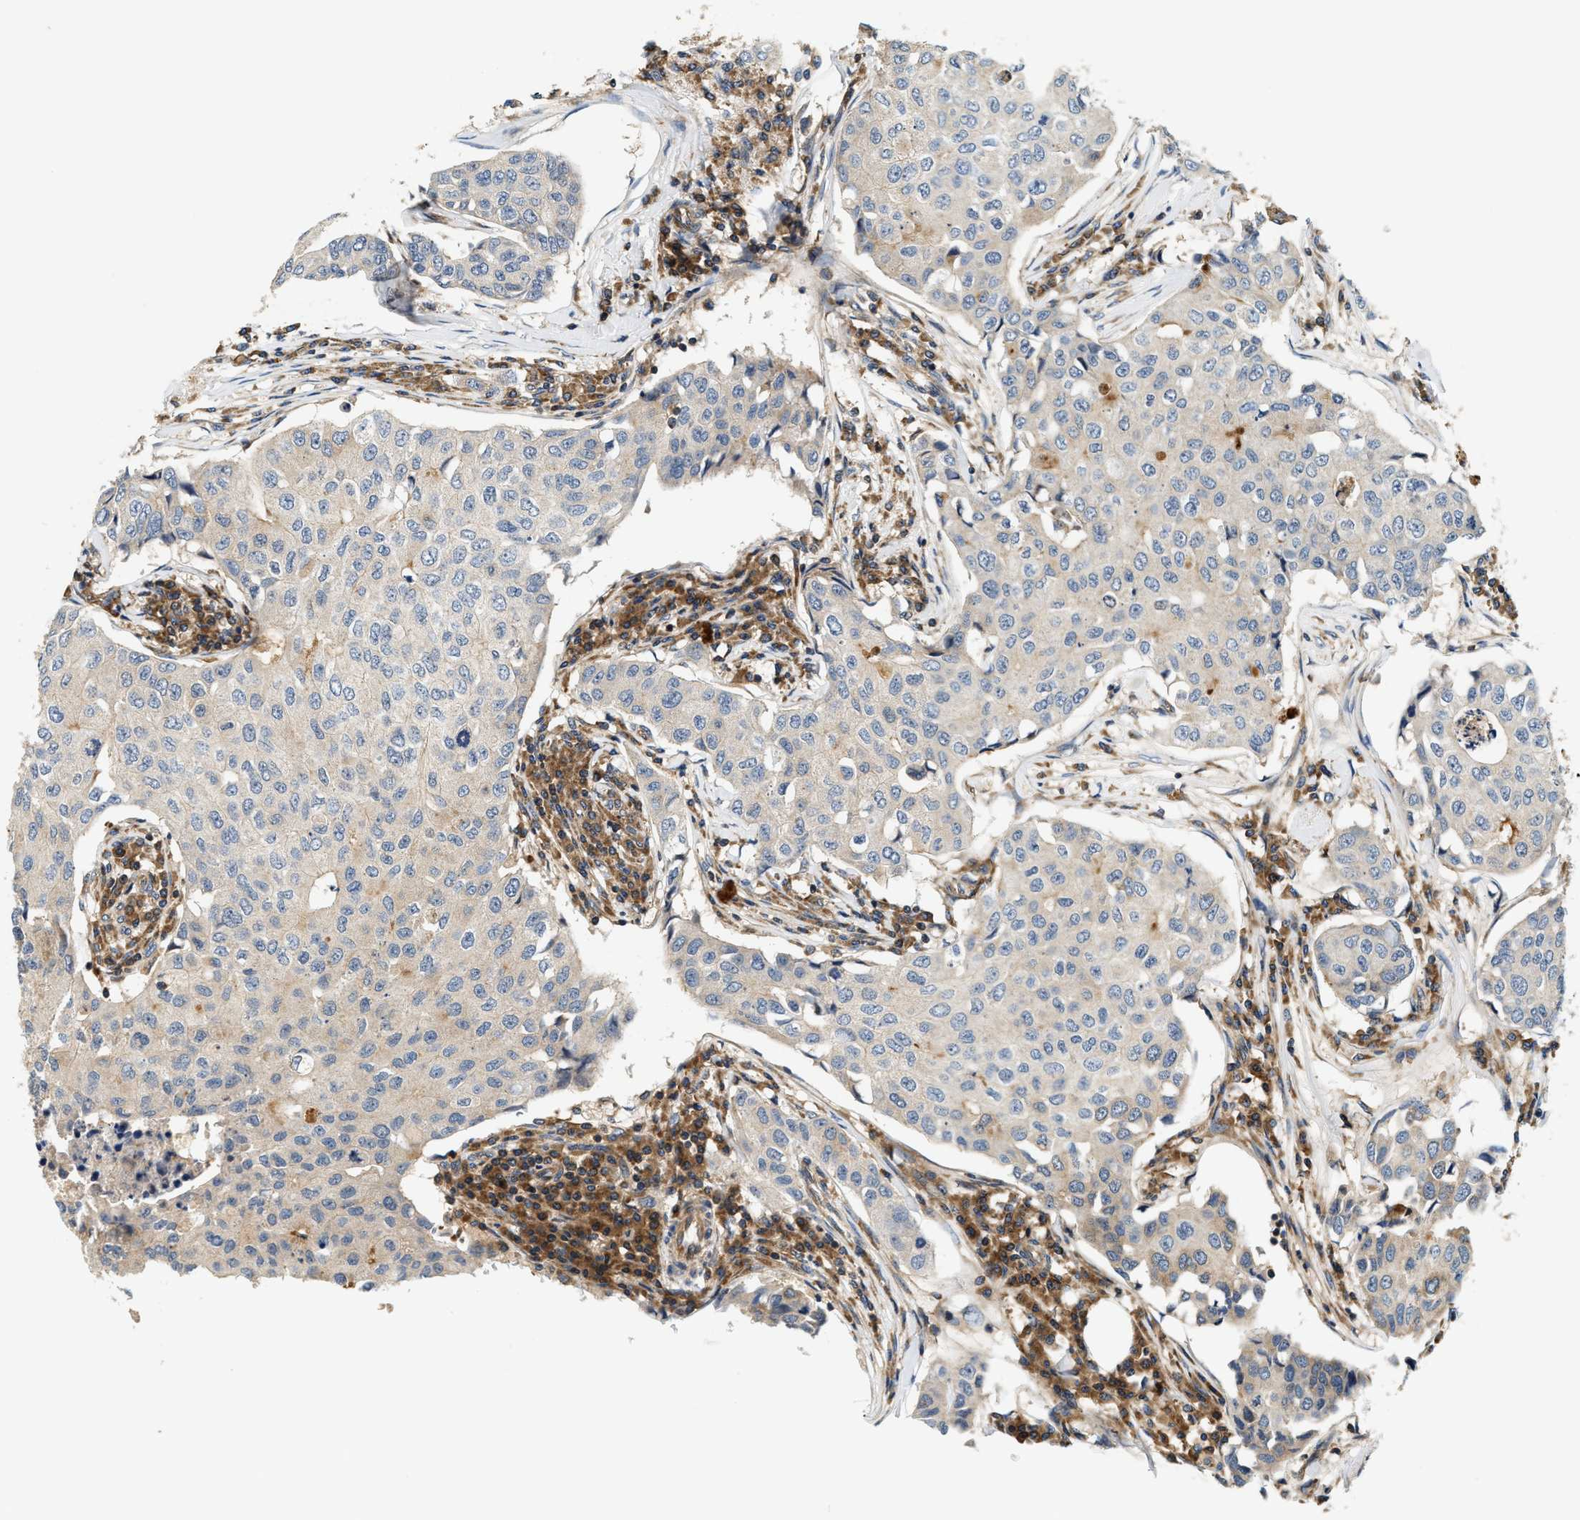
{"staining": {"intensity": "negative", "quantity": "none", "location": "none"}, "tissue": "breast cancer", "cell_type": "Tumor cells", "image_type": "cancer", "snomed": [{"axis": "morphology", "description": "Duct carcinoma"}, {"axis": "topography", "description": "Breast"}], "caption": "Immunohistochemistry histopathology image of neoplastic tissue: human breast invasive ductal carcinoma stained with DAB (3,3'-diaminobenzidine) demonstrates no significant protein staining in tumor cells.", "gene": "SAMD9", "patient": {"sex": "female", "age": 80}}